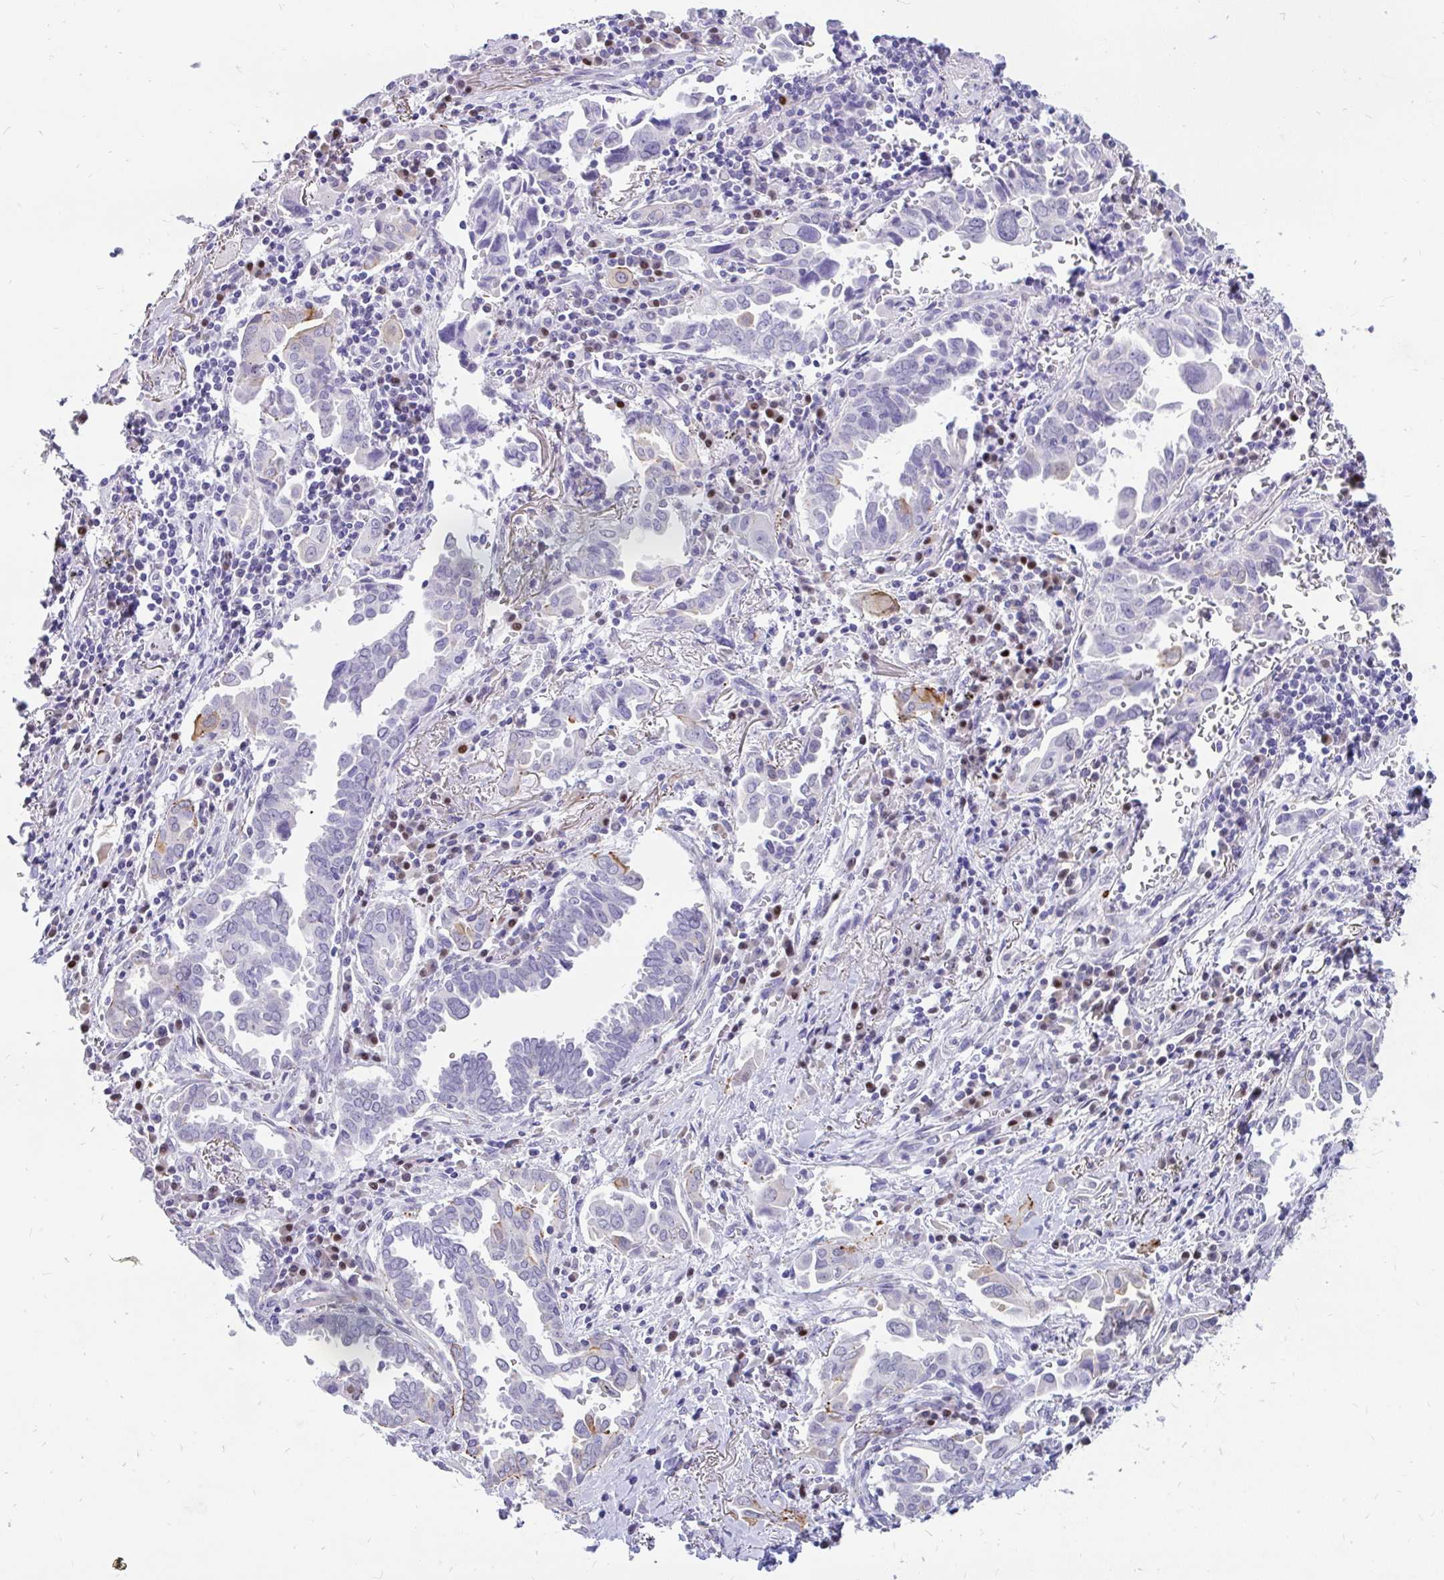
{"staining": {"intensity": "moderate", "quantity": "<25%", "location": "cytoplasmic/membranous"}, "tissue": "lung cancer", "cell_type": "Tumor cells", "image_type": "cancer", "snomed": [{"axis": "morphology", "description": "Adenocarcinoma, NOS"}, {"axis": "topography", "description": "Lung"}], "caption": "Protein expression analysis of human adenocarcinoma (lung) reveals moderate cytoplasmic/membranous staining in approximately <25% of tumor cells.", "gene": "EML5", "patient": {"sex": "male", "age": 76}}